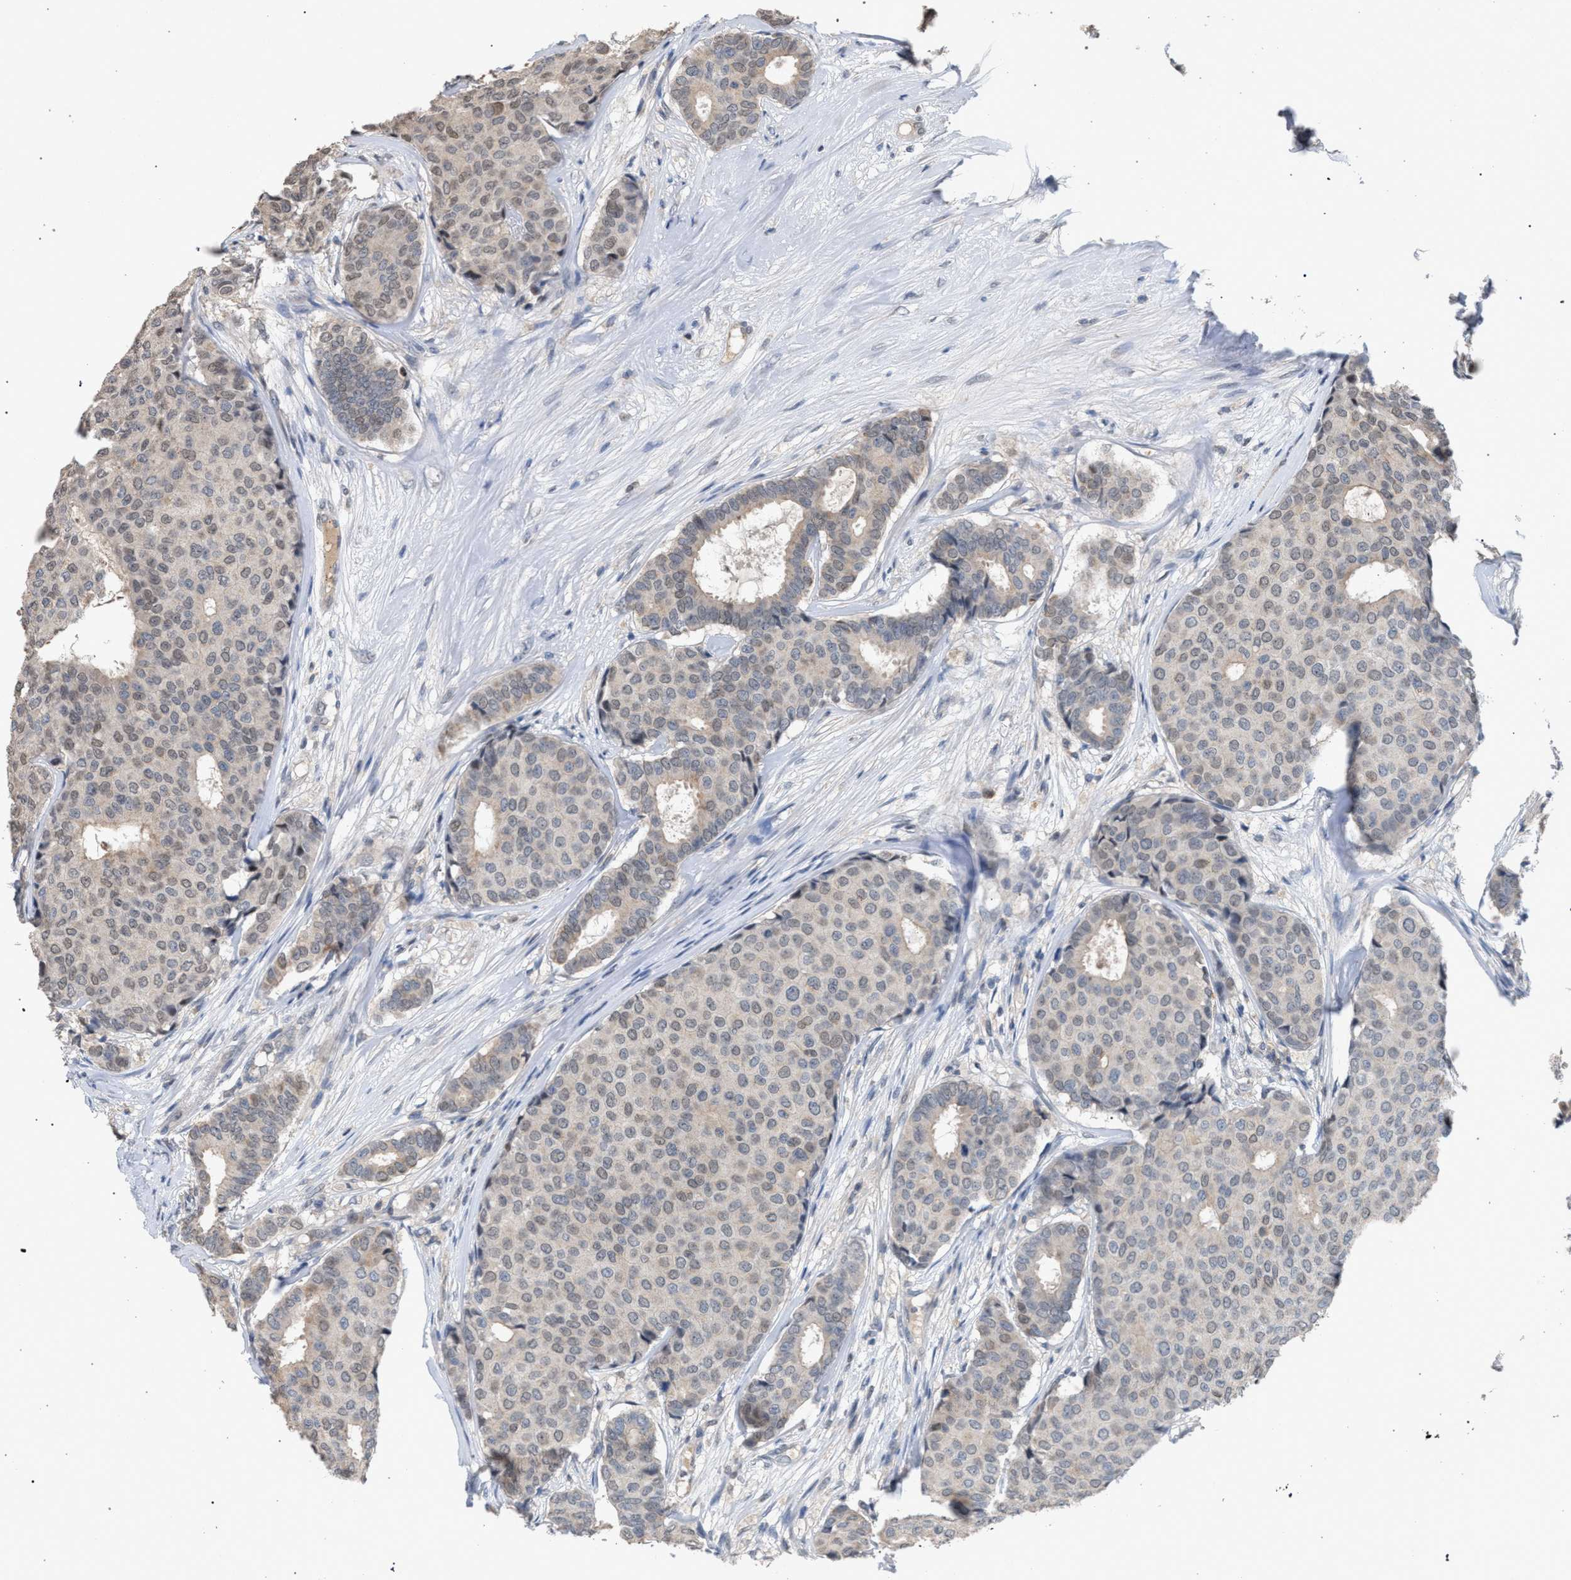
{"staining": {"intensity": "weak", "quantity": "25%-75%", "location": "nuclear"}, "tissue": "breast cancer", "cell_type": "Tumor cells", "image_type": "cancer", "snomed": [{"axis": "morphology", "description": "Duct carcinoma"}, {"axis": "topography", "description": "Breast"}], "caption": "High-power microscopy captured an immunohistochemistry (IHC) photomicrograph of infiltrating ductal carcinoma (breast), revealing weak nuclear positivity in approximately 25%-75% of tumor cells. The staining was performed using DAB to visualize the protein expression in brown, while the nuclei were stained in blue with hematoxylin (Magnification: 20x).", "gene": "TECPR1", "patient": {"sex": "female", "age": 75}}